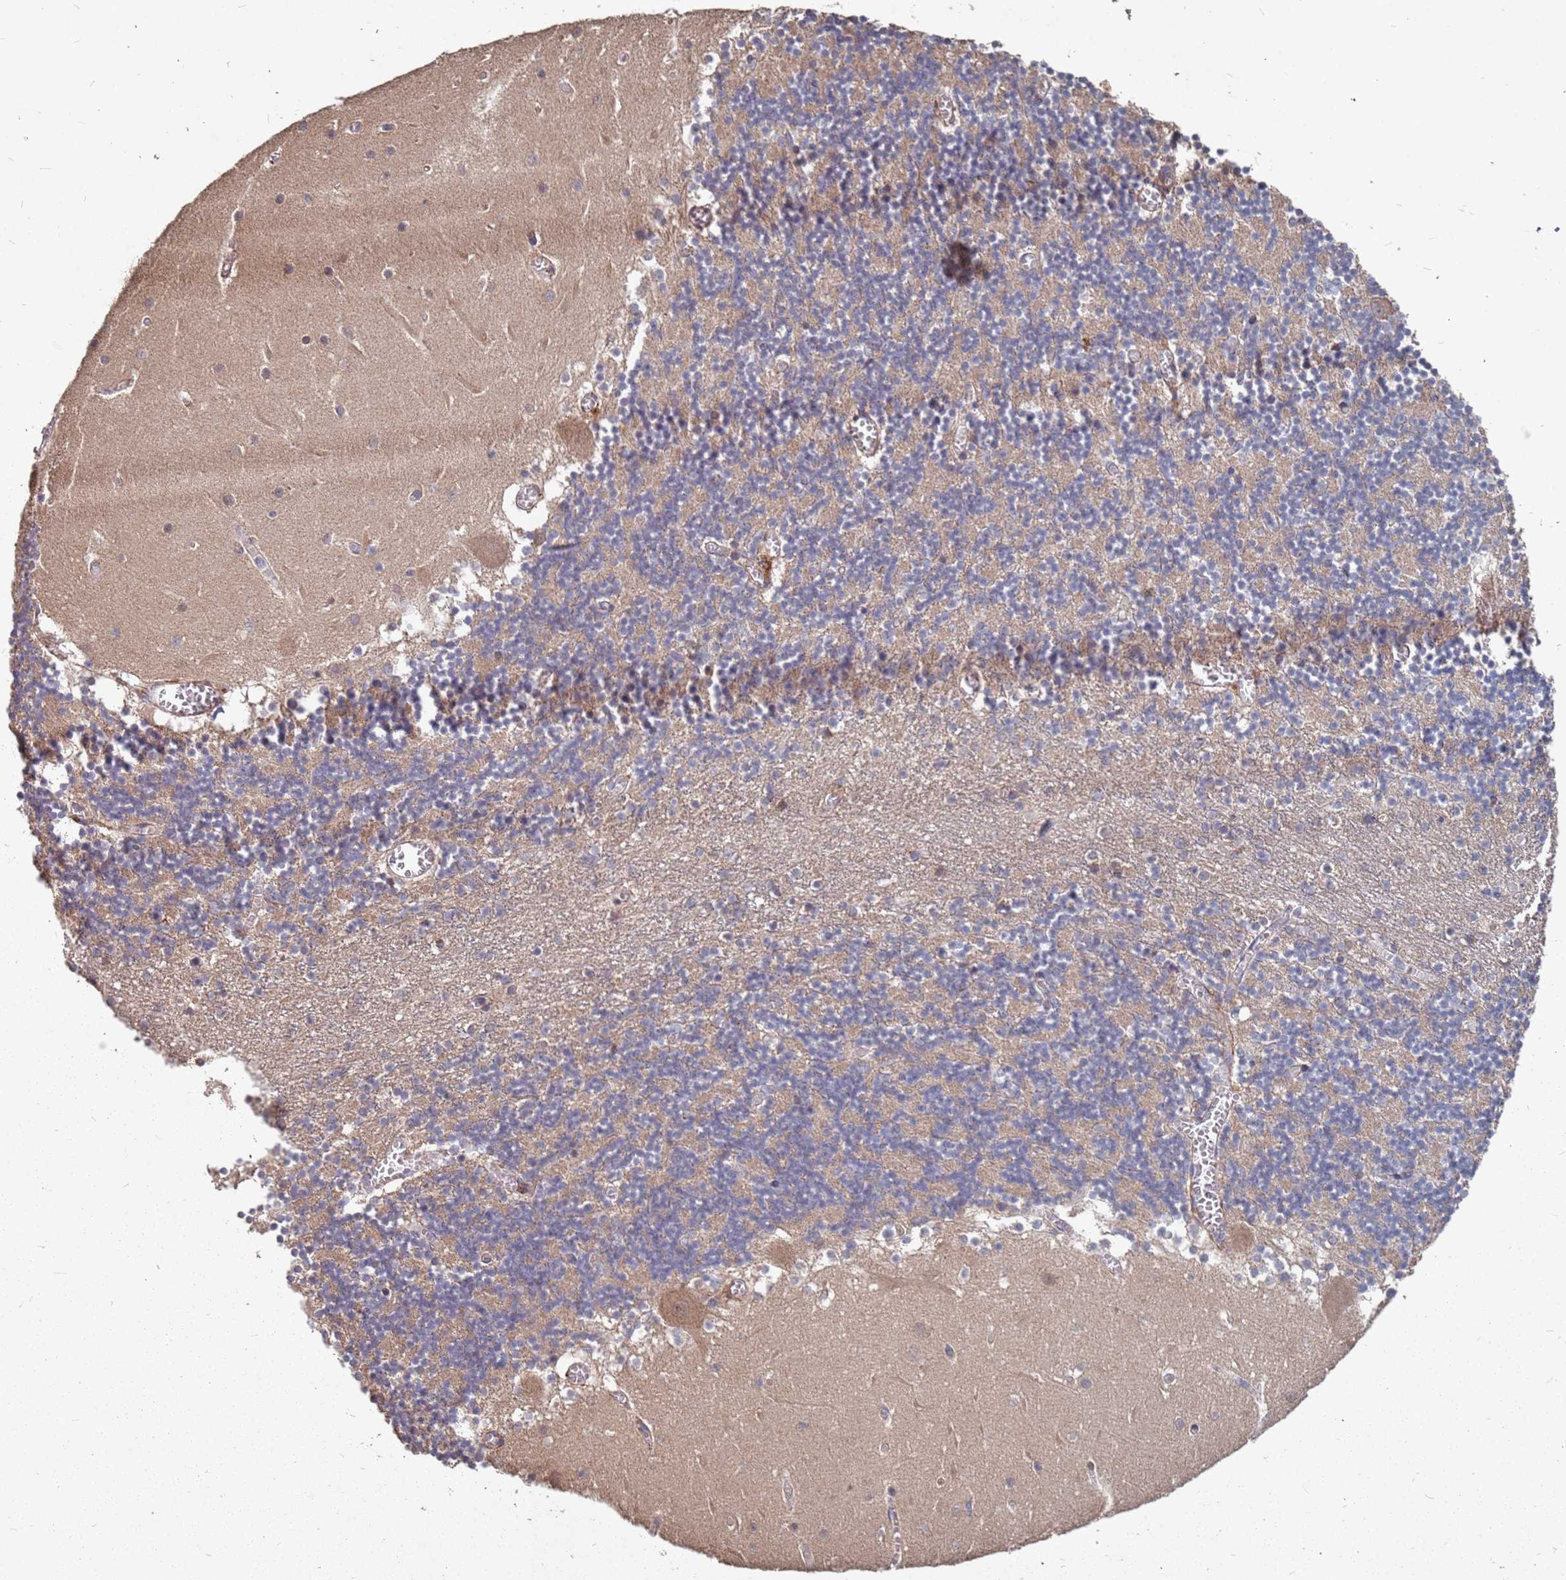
{"staining": {"intensity": "weak", "quantity": "25%-75%", "location": "nuclear"}, "tissue": "cerebellum", "cell_type": "Cells in granular layer", "image_type": "normal", "snomed": [{"axis": "morphology", "description": "Normal tissue, NOS"}, {"axis": "topography", "description": "Cerebellum"}], "caption": "Protein expression analysis of normal human cerebellum reveals weak nuclear staining in about 25%-75% of cells in granular layer. Immunohistochemistry stains the protein of interest in brown and the nuclei are stained blue.", "gene": "PRORP", "patient": {"sex": "female", "age": 28}}